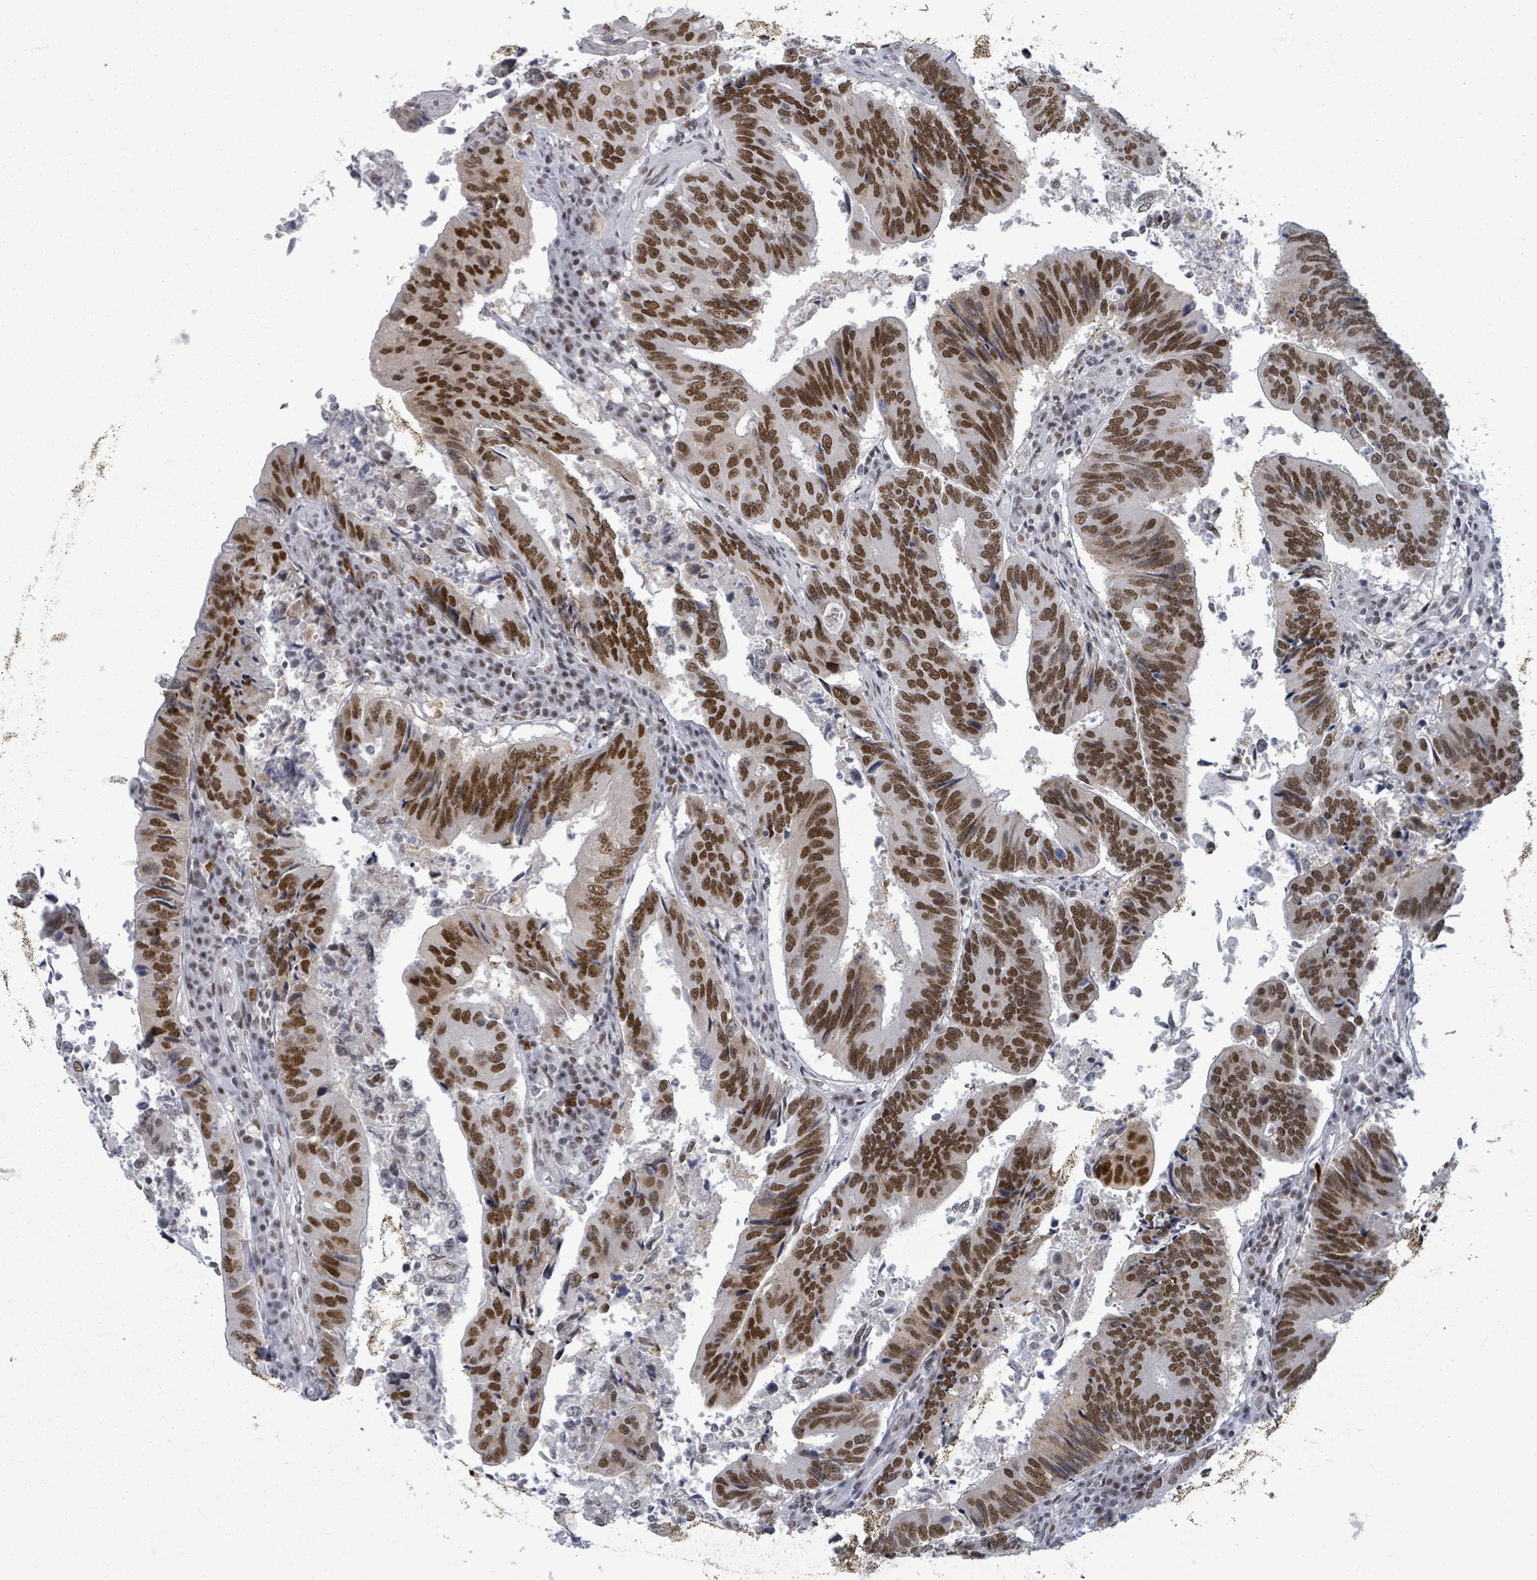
{"staining": {"intensity": "strong", "quantity": "25%-75%", "location": "nuclear"}, "tissue": "colorectal cancer", "cell_type": "Tumor cells", "image_type": "cancer", "snomed": [{"axis": "morphology", "description": "Adenocarcinoma, NOS"}, {"axis": "topography", "description": "Colon"}], "caption": "Colorectal cancer was stained to show a protein in brown. There is high levels of strong nuclear positivity in approximately 25%-75% of tumor cells.", "gene": "ERCC5", "patient": {"sex": "female", "age": 67}}